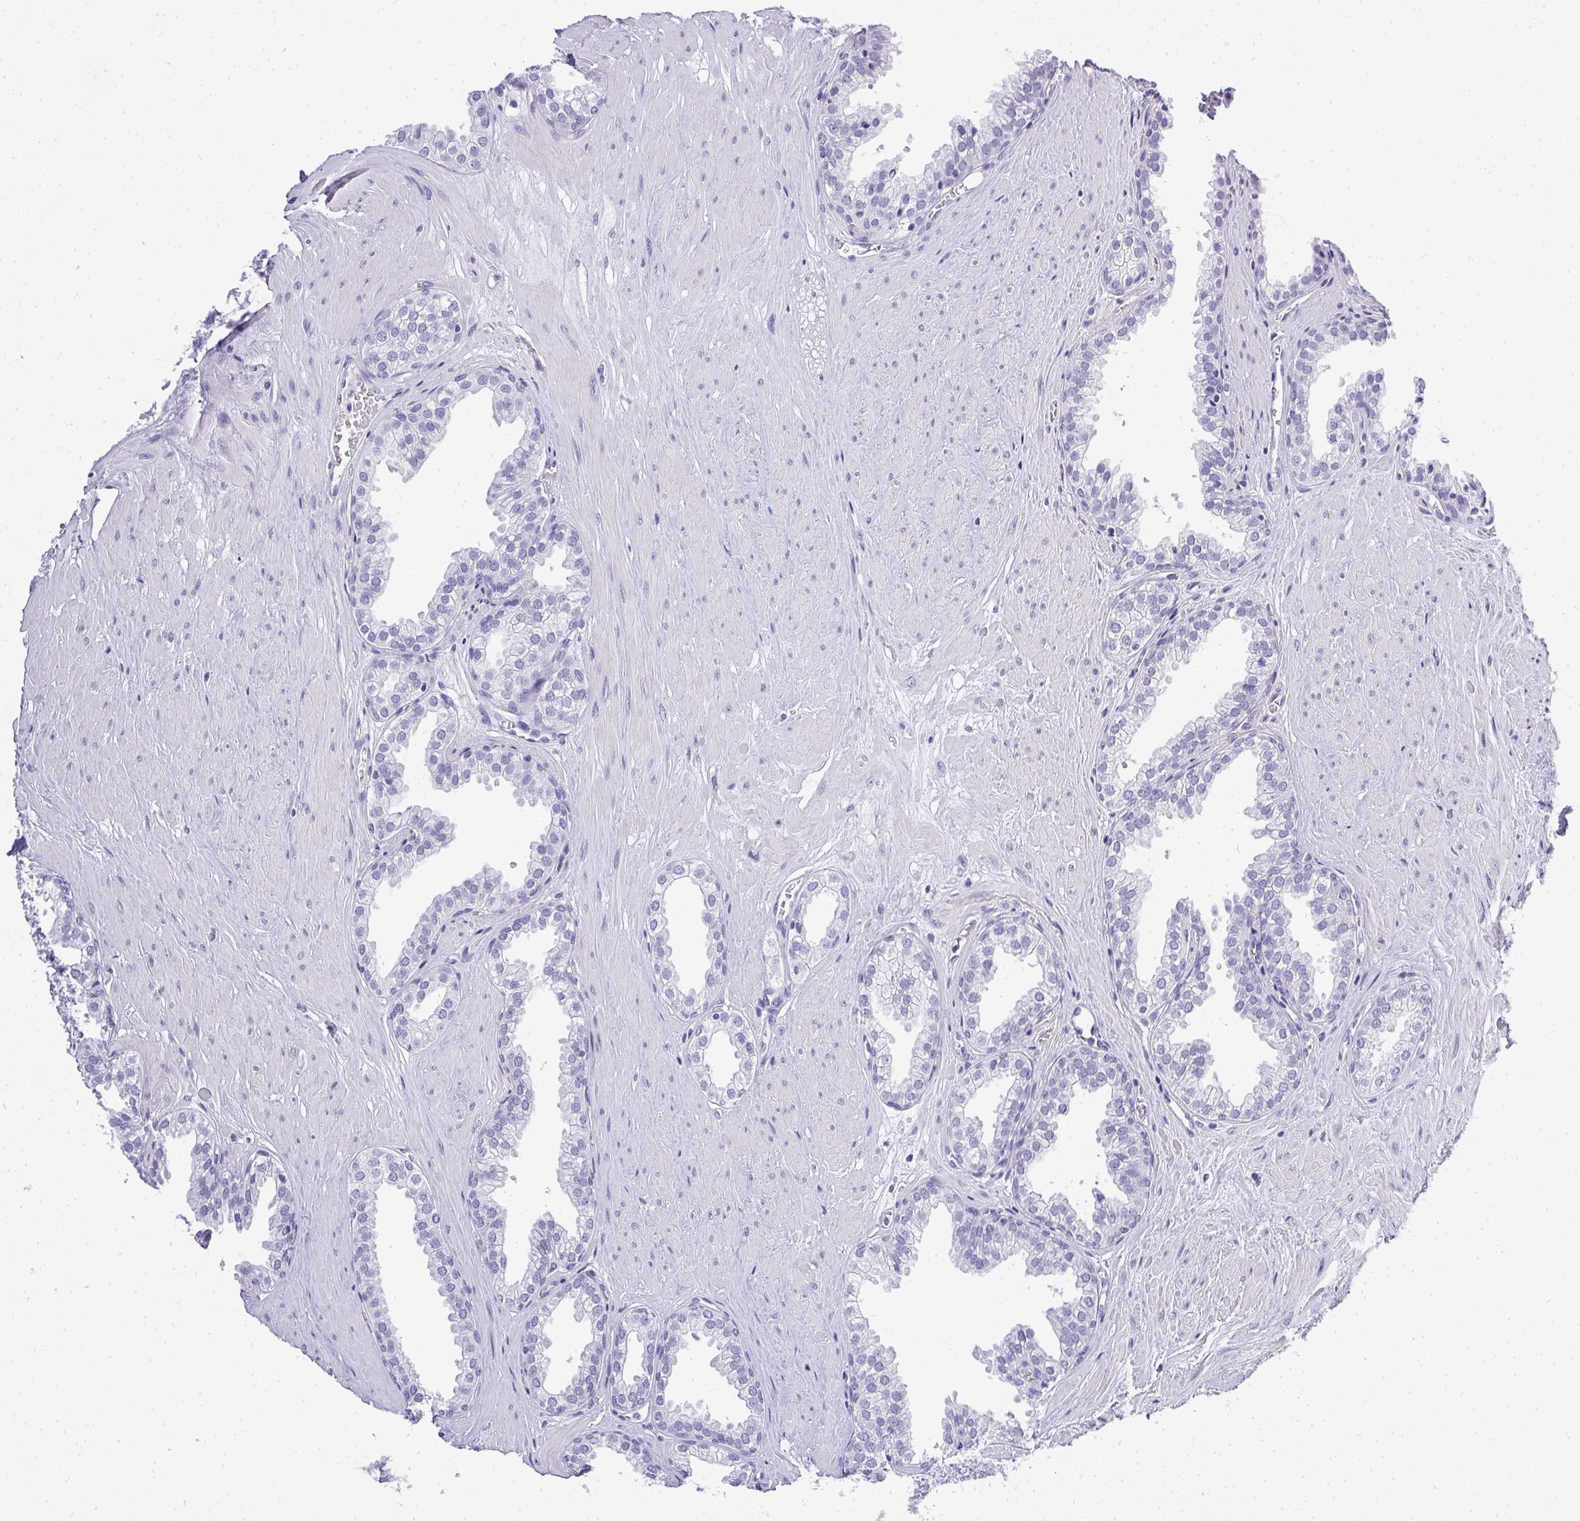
{"staining": {"intensity": "negative", "quantity": "none", "location": "none"}, "tissue": "prostate", "cell_type": "Glandular cells", "image_type": "normal", "snomed": [{"axis": "morphology", "description": "Normal tissue, NOS"}, {"axis": "topography", "description": "Prostate"}, {"axis": "topography", "description": "Peripheral nerve tissue"}], "caption": "Immunohistochemical staining of normal prostate shows no significant positivity in glandular cells. (Stains: DAB (3,3'-diaminobenzidine) immunohistochemistry with hematoxylin counter stain, Microscopy: brightfield microscopy at high magnification).", "gene": "PLPPR3", "patient": {"sex": "male", "age": 55}}